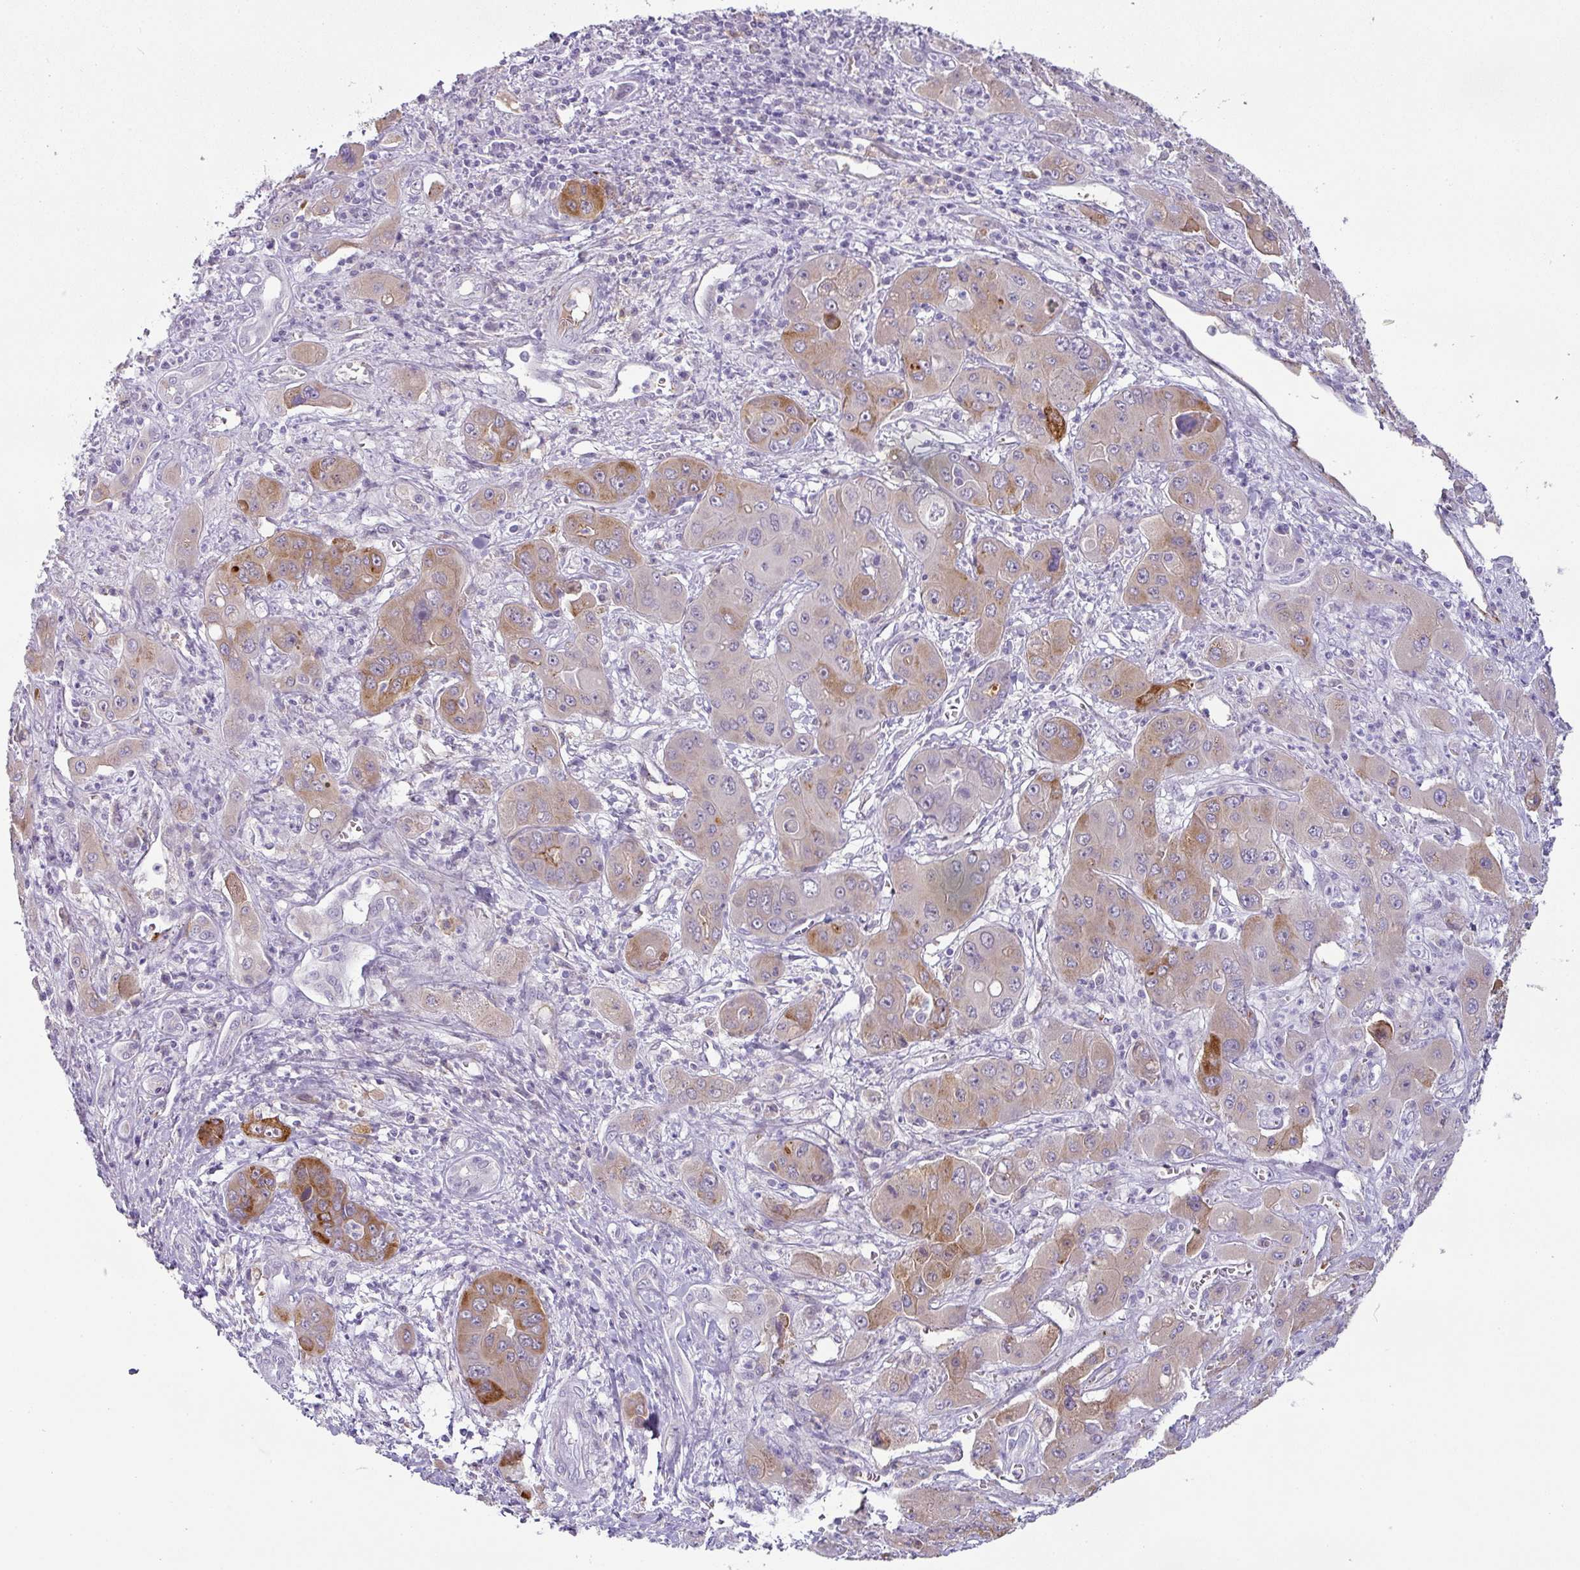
{"staining": {"intensity": "strong", "quantity": "<25%", "location": "cytoplasmic/membranous"}, "tissue": "liver cancer", "cell_type": "Tumor cells", "image_type": "cancer", "snomed": [{"axis": "morphology", "description": "Cholangiocarcinoma"}, {"axis": "topography", "description": "Liver"}], "caption": "Immunohistochemical staining of cholangiocarcinoma (liver) shows medium levels of strong cytoplasmic/membranous staining in approximately <25% of tumor cells. Nuclei are stained in blue.", "gene": "FGF17", "patient": {"sex": "male", "age": 67}}